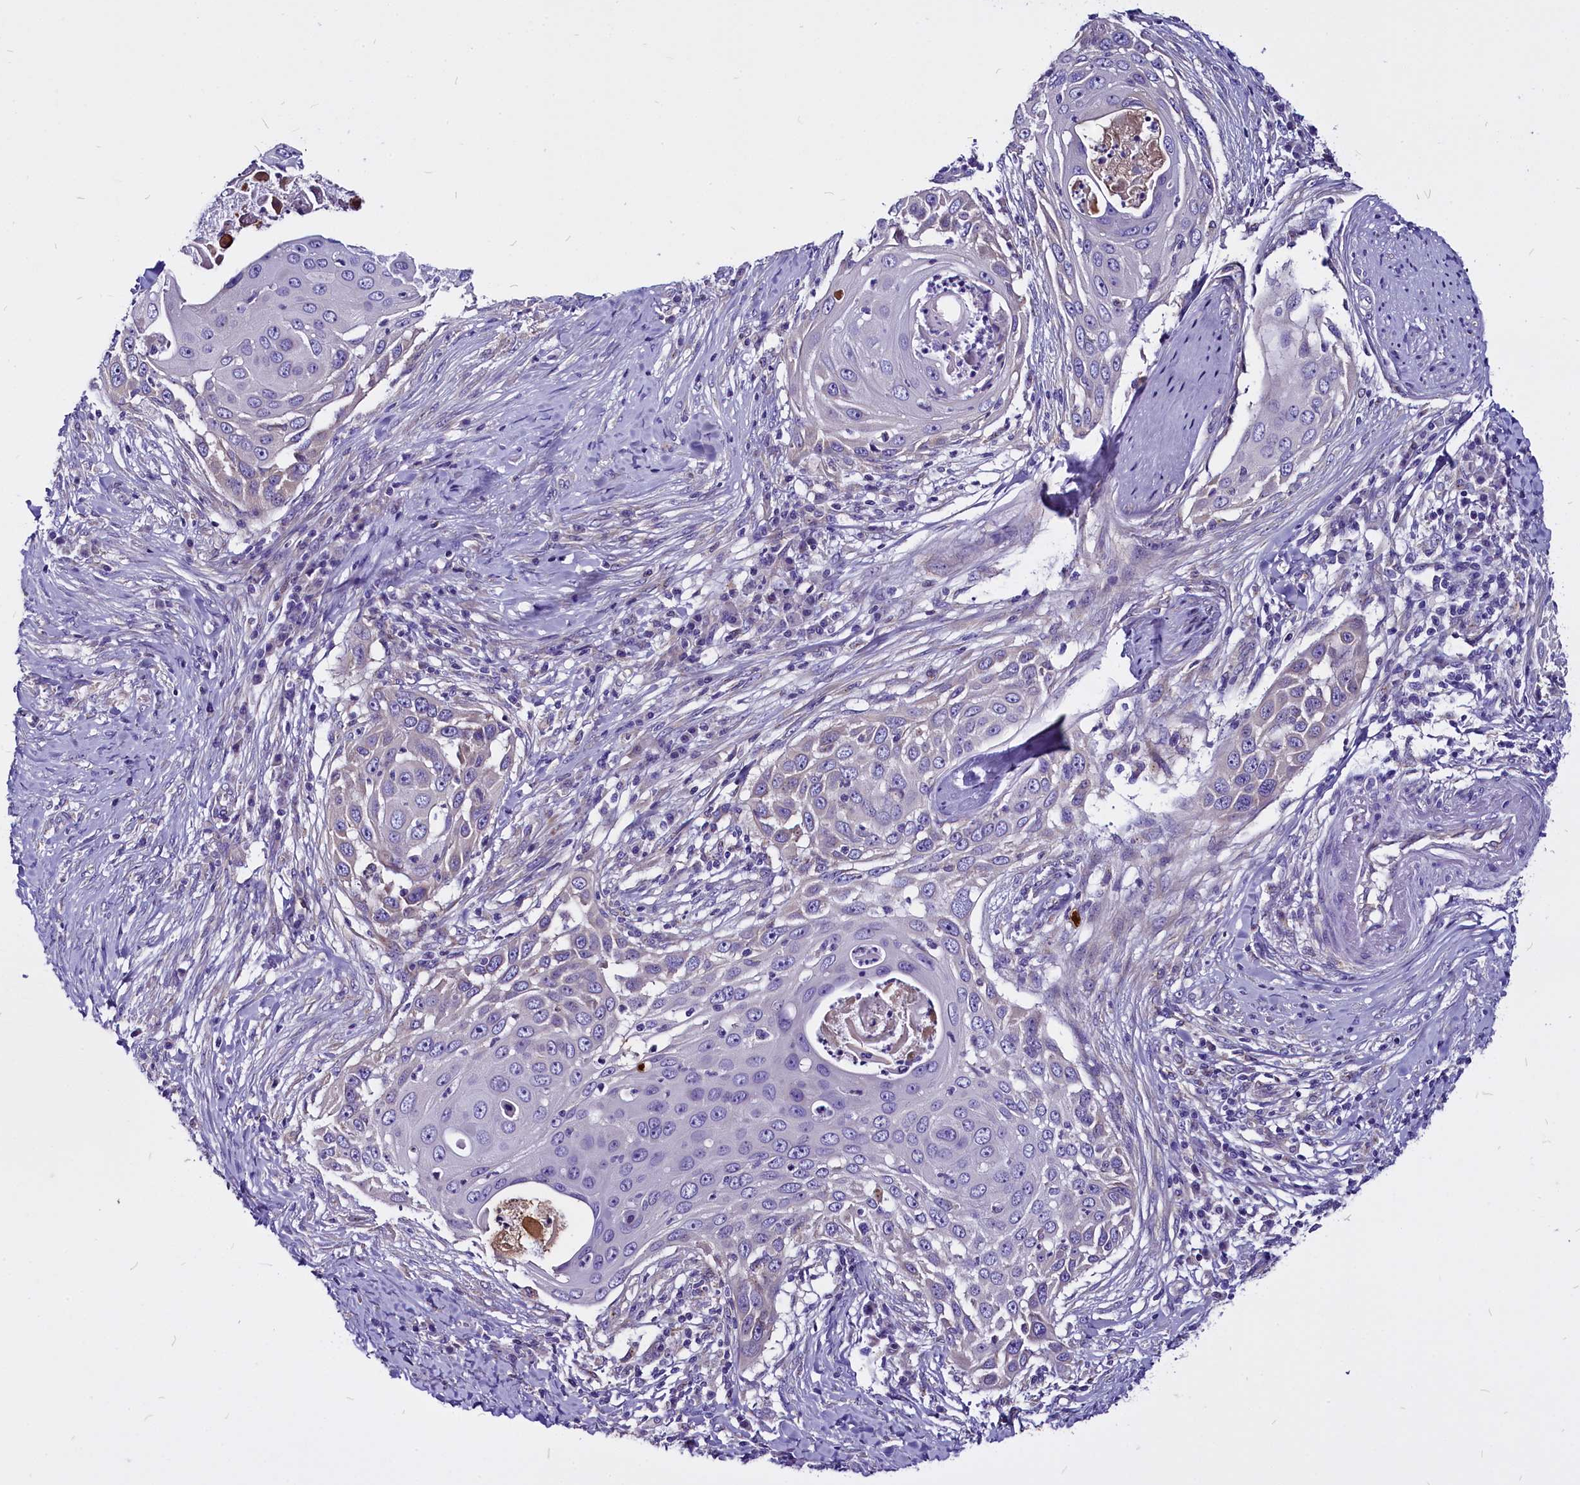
{"staining": {"intensity": "negative", "quantity": "none", "location": "none"}, "tissue": "skin cancer", "cell_type": "Tumor cells", "image_type": "cancer", "snomed": [{"axis": "morphology", "description": "Squamous cell carcinoma, NOS"}, {"axis": "topography", "description": "Skin"}], "caption": "DAB immunohistochemical staining of human skin squamous cell carcinoma reveals no significant positivity in tumor cells.", "gene": "CEP170", "patient": {"sex": "female", "age": 44}}